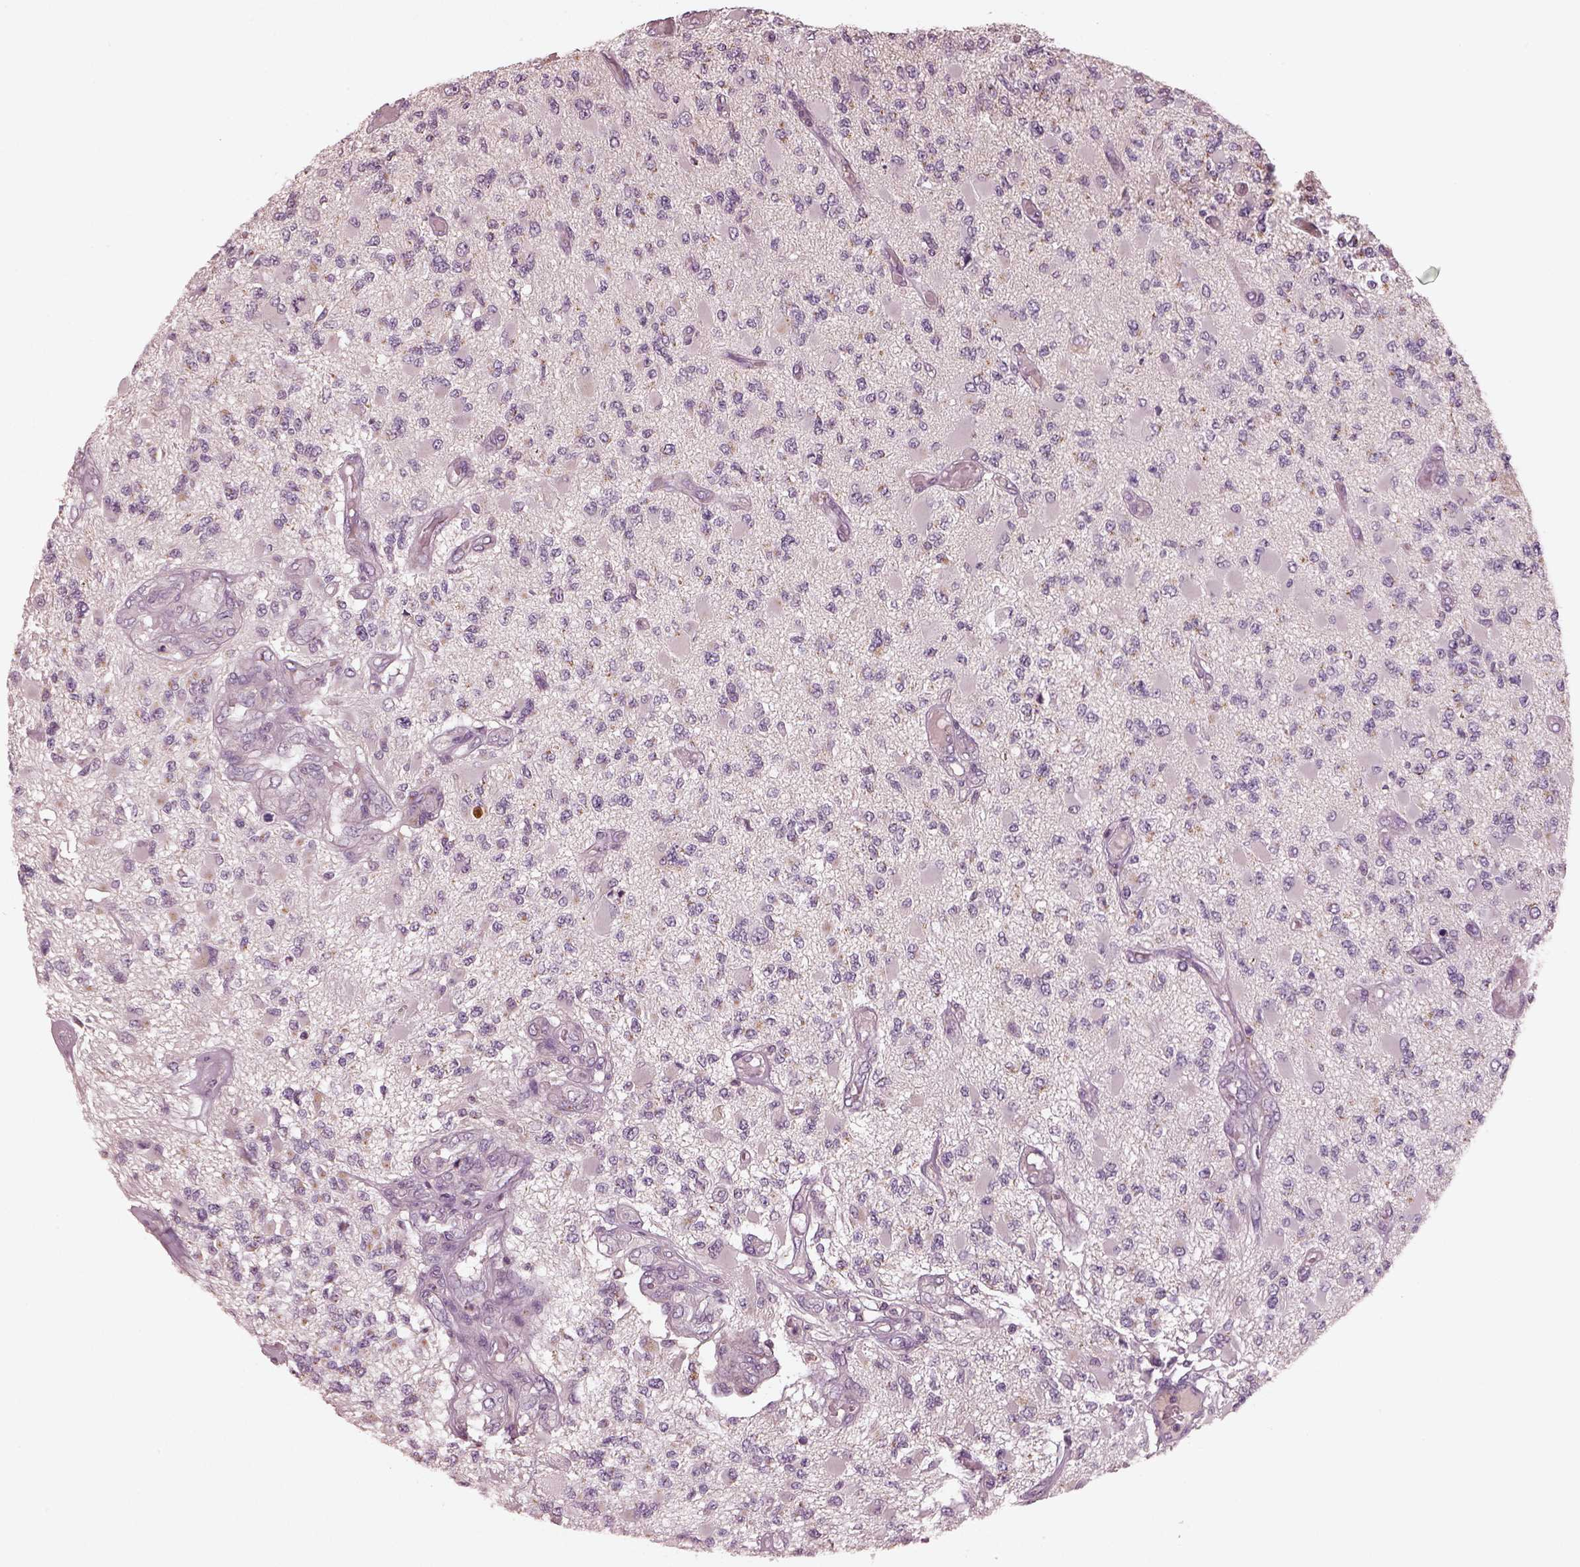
{"staining": {"intensity": "weak", "quantity": "<25%", "location": "cytoplasmic/membranous"}, "tissue": "glioma", "cell_type": "Tumor cells", "image_type": "cancer", "snomed": [{"axis": "morphology", "description": "Glioma, malignant, High grade"}, {"axis": "topography", "description": "Brain"}], "caption": "IHC of human malignant glioma (high-grade) demonstrates no staining in tumor cells.", "gene": "SDCBP2", "patient": {"sex": "female", "age": 63}}